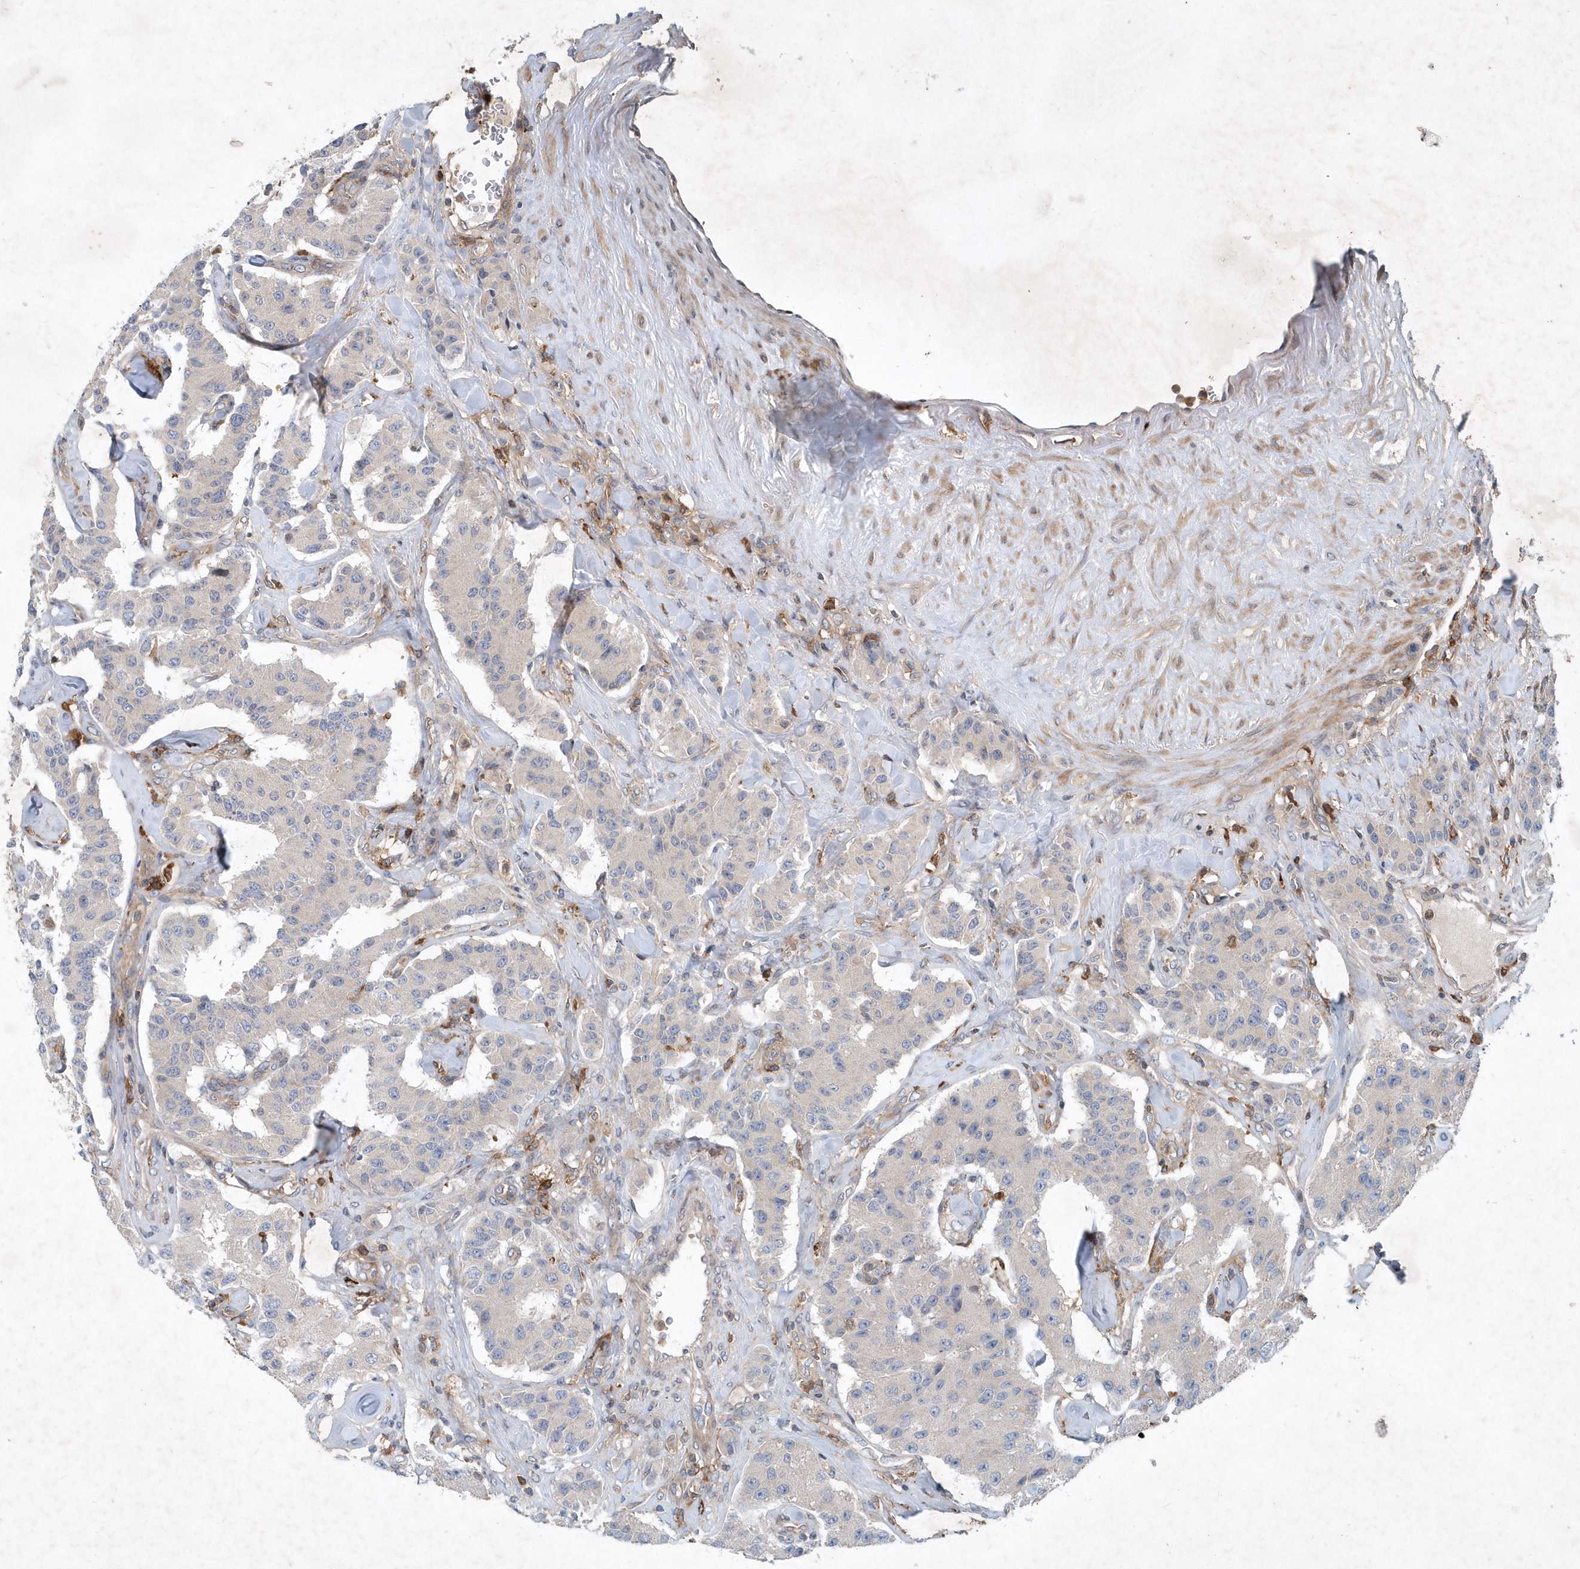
{"staining": {"intensity": "negative", "quantity": "none", "location": "none"}, "tissue": "carcinoid", "cell_type": "Tumor cells", "image_type": "cancer", "snomed": [{"axis": "morphology", "description": "Carcinoid, malignant, NOS"}, {"axis": "topography", "description": "Pancreas"}], "caption": "IHC micrograph of neoplastic tissue: carcinoid stained with DAB (3,3'-diaminobenzidine) displays no significant protein staining in tumor cells.", "gene": "P2RY10", "patient": {"sex": "male", "age": 41}}